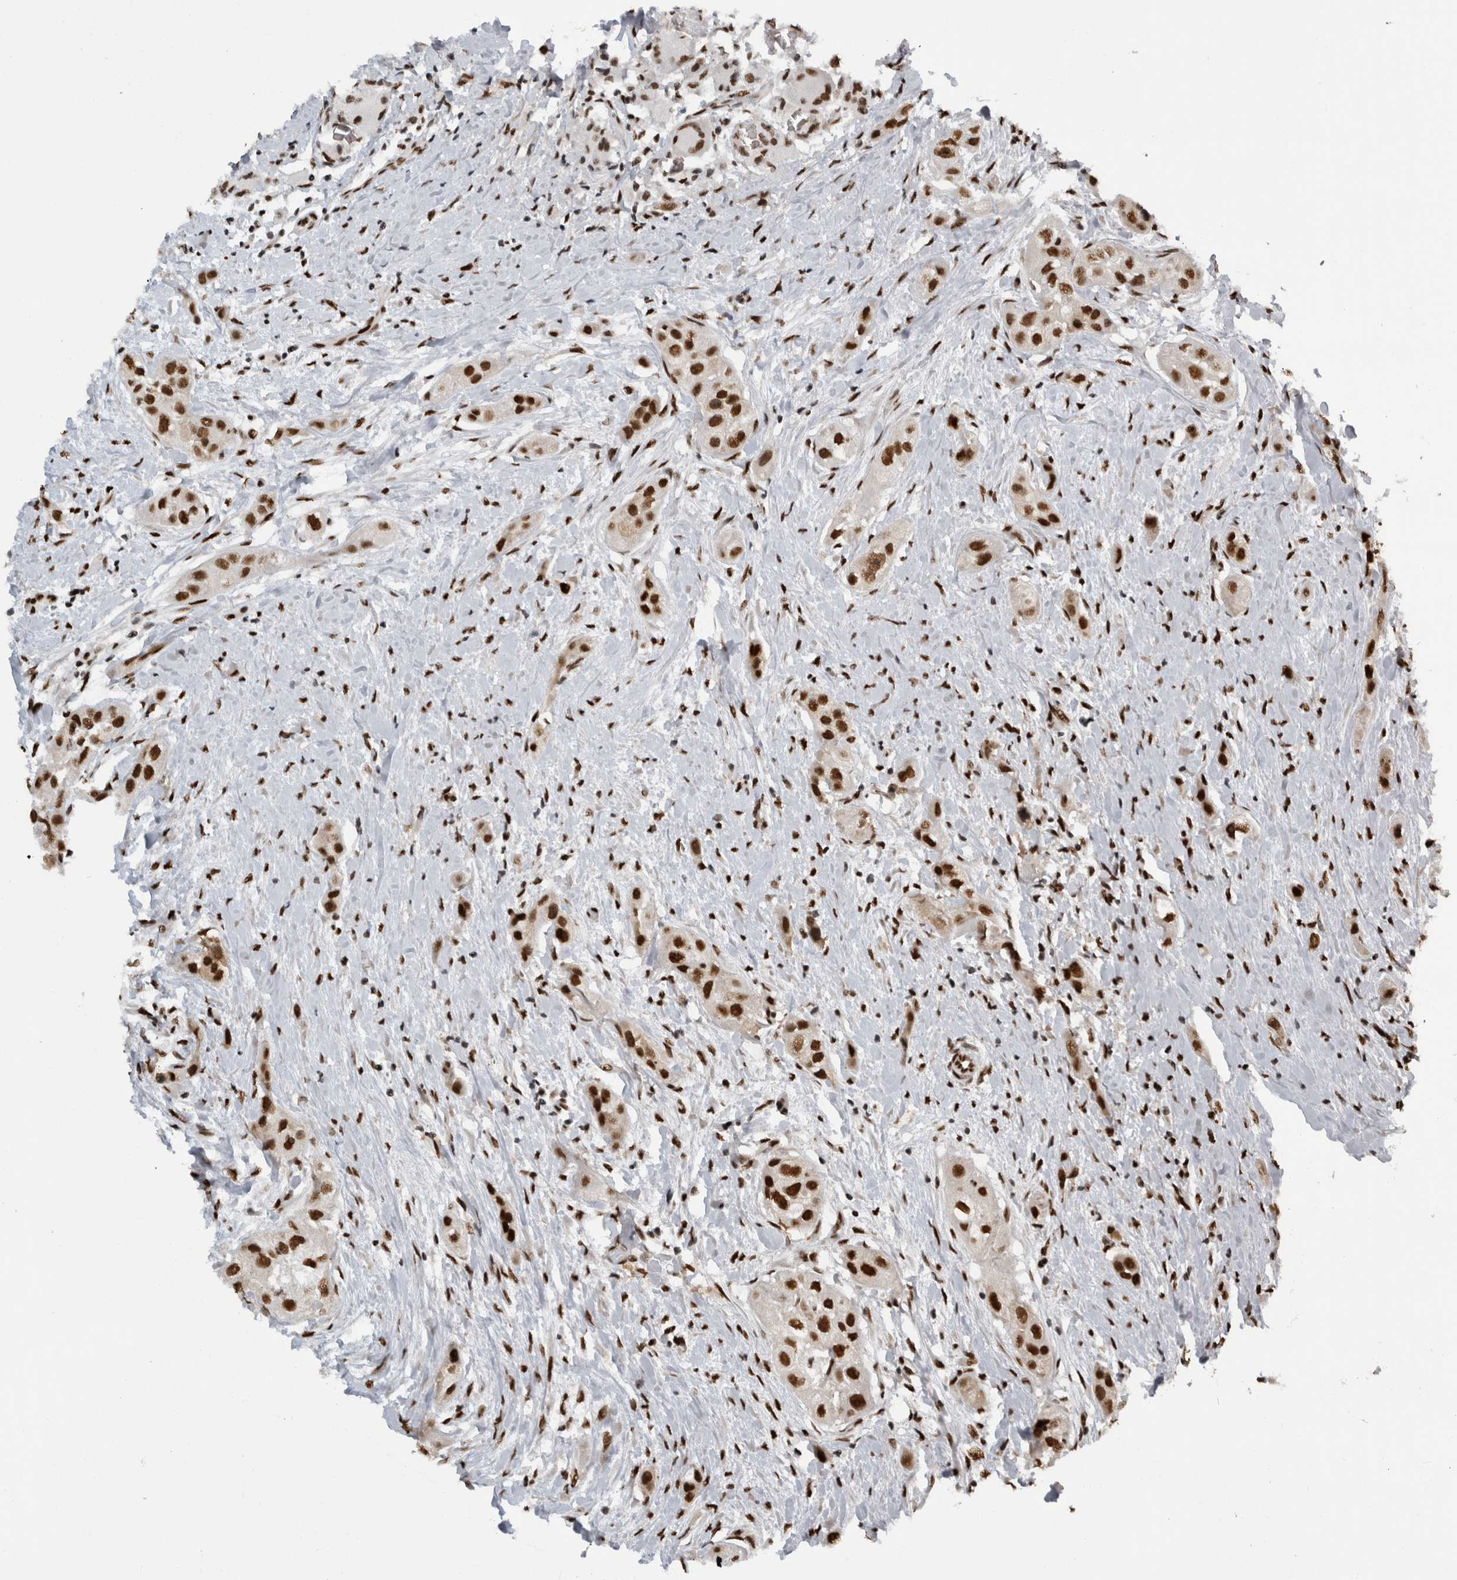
{"staining": {"intensity": "strong", "quantity": ">75%", "location": "nuclear"}, "tissue": "head and neck cancer", "cell_type": "Tumor cells", "image_type": "cancer", "snomed": [{"axis": "morphology", "description": "Normal tissue, NOS"}, {"axis": "morphology", "description": "Squamous cell carcinoma, NOS"}, {"axis": "topography", "description": "Skeletal muscle"}, {"axis": "topography", "description": "Head-Neck"}], "caption": "Strong nuclear staining is appreciated in about >75% of tumor cells in head and neck cancer (squamous cell carcinoma).", "gene": "ZSCAN2", "patient": {"sex": "male", "age": 51}}